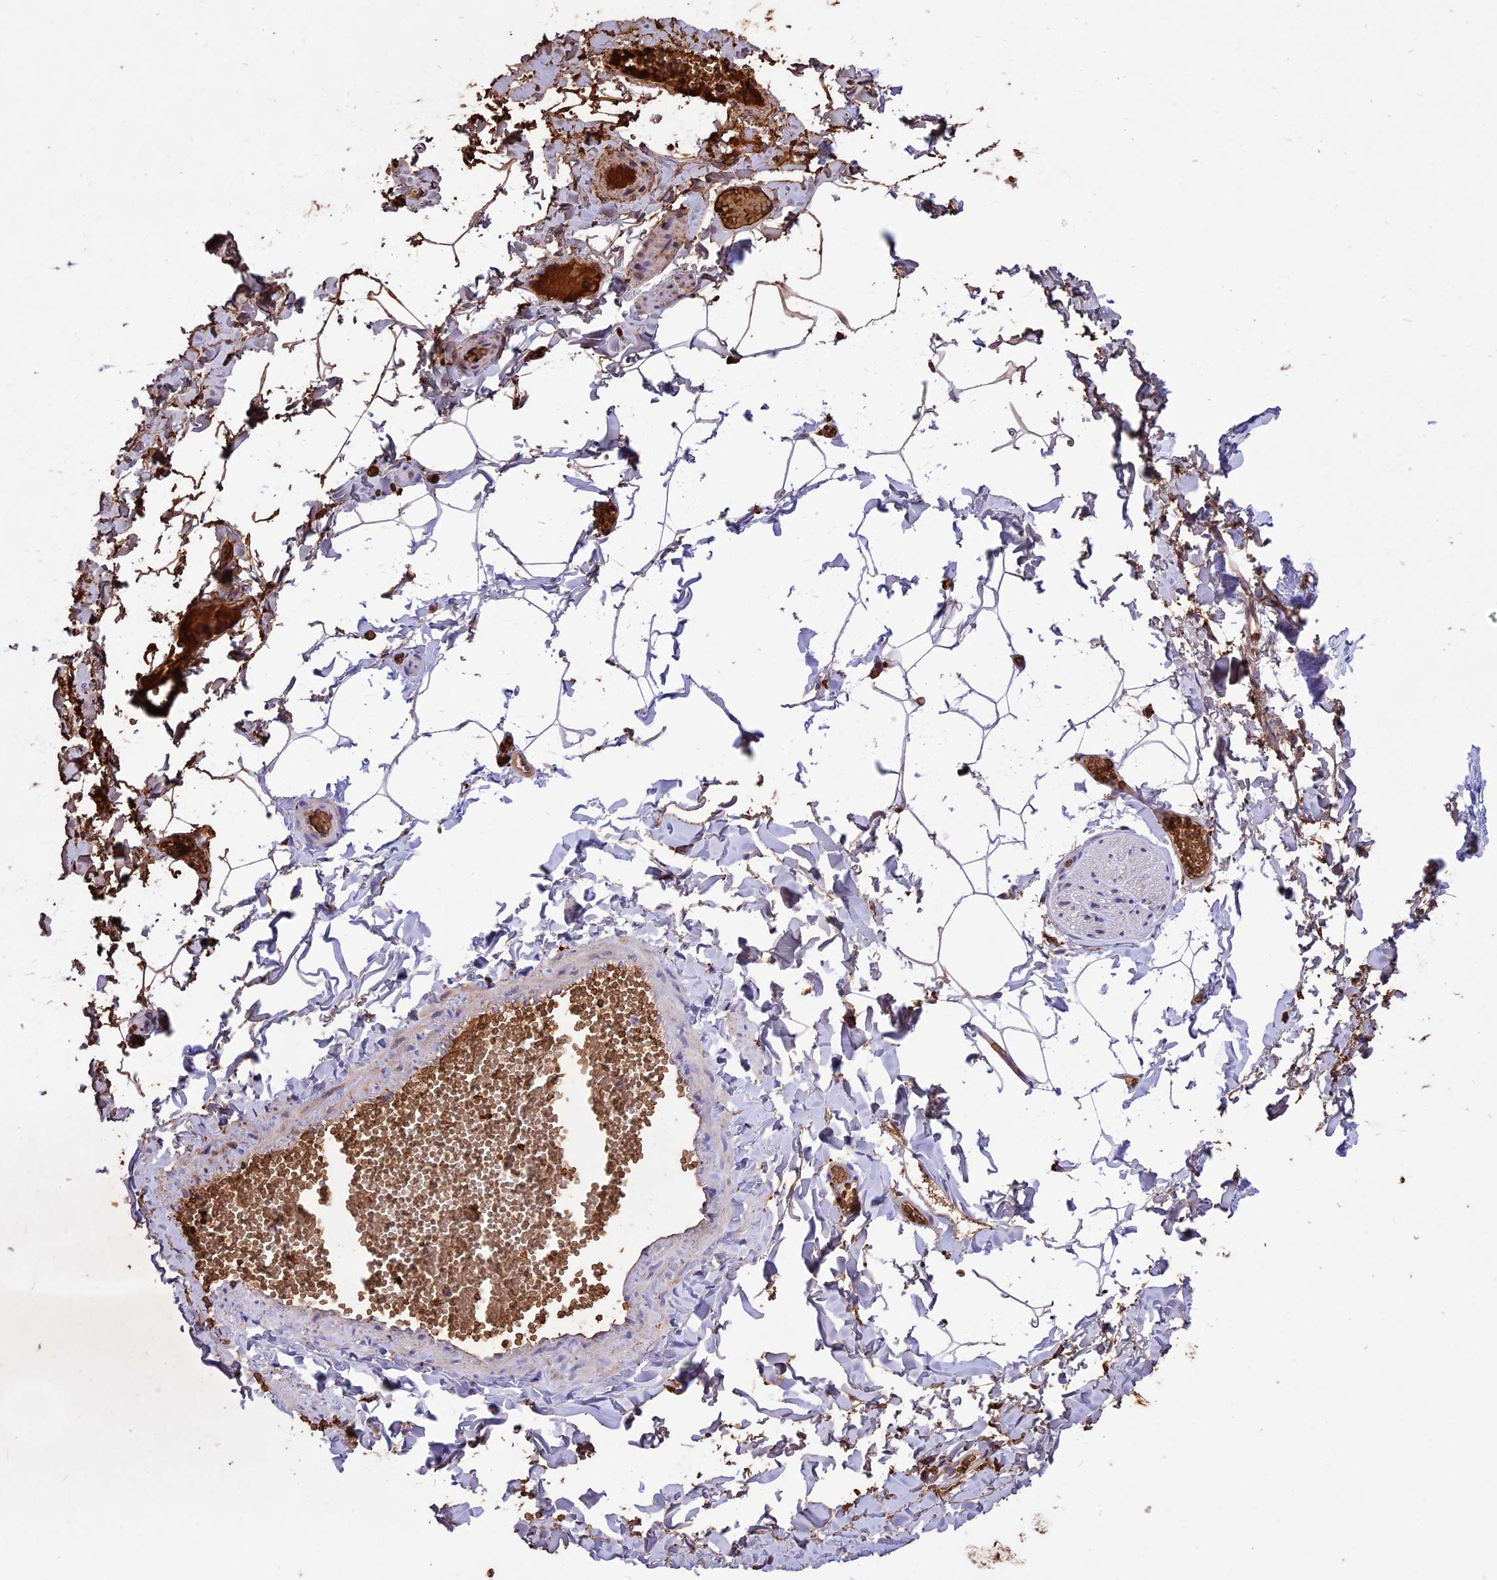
{"staining": {"intensity": "negative", "quantity": "none", "location": "none"}, "tissue": "adipose tissue", "cell_type": "Adipocytes", "image_type": "normal", "snomed": [{"axis": "morphology", "description": "Normal tissue, NOS"}, {"axis": "topography", "description": "Gallbladder"}, {"axis": "topography", "description": "Peripheral nerve tissue"}], "caption": "IHC micrograph of normal adipose tissue stained for a protein (brown), which displays no expression in adipocytes.", "gene": "TTC4", "patient": {"sex": "male", "age": 38}}